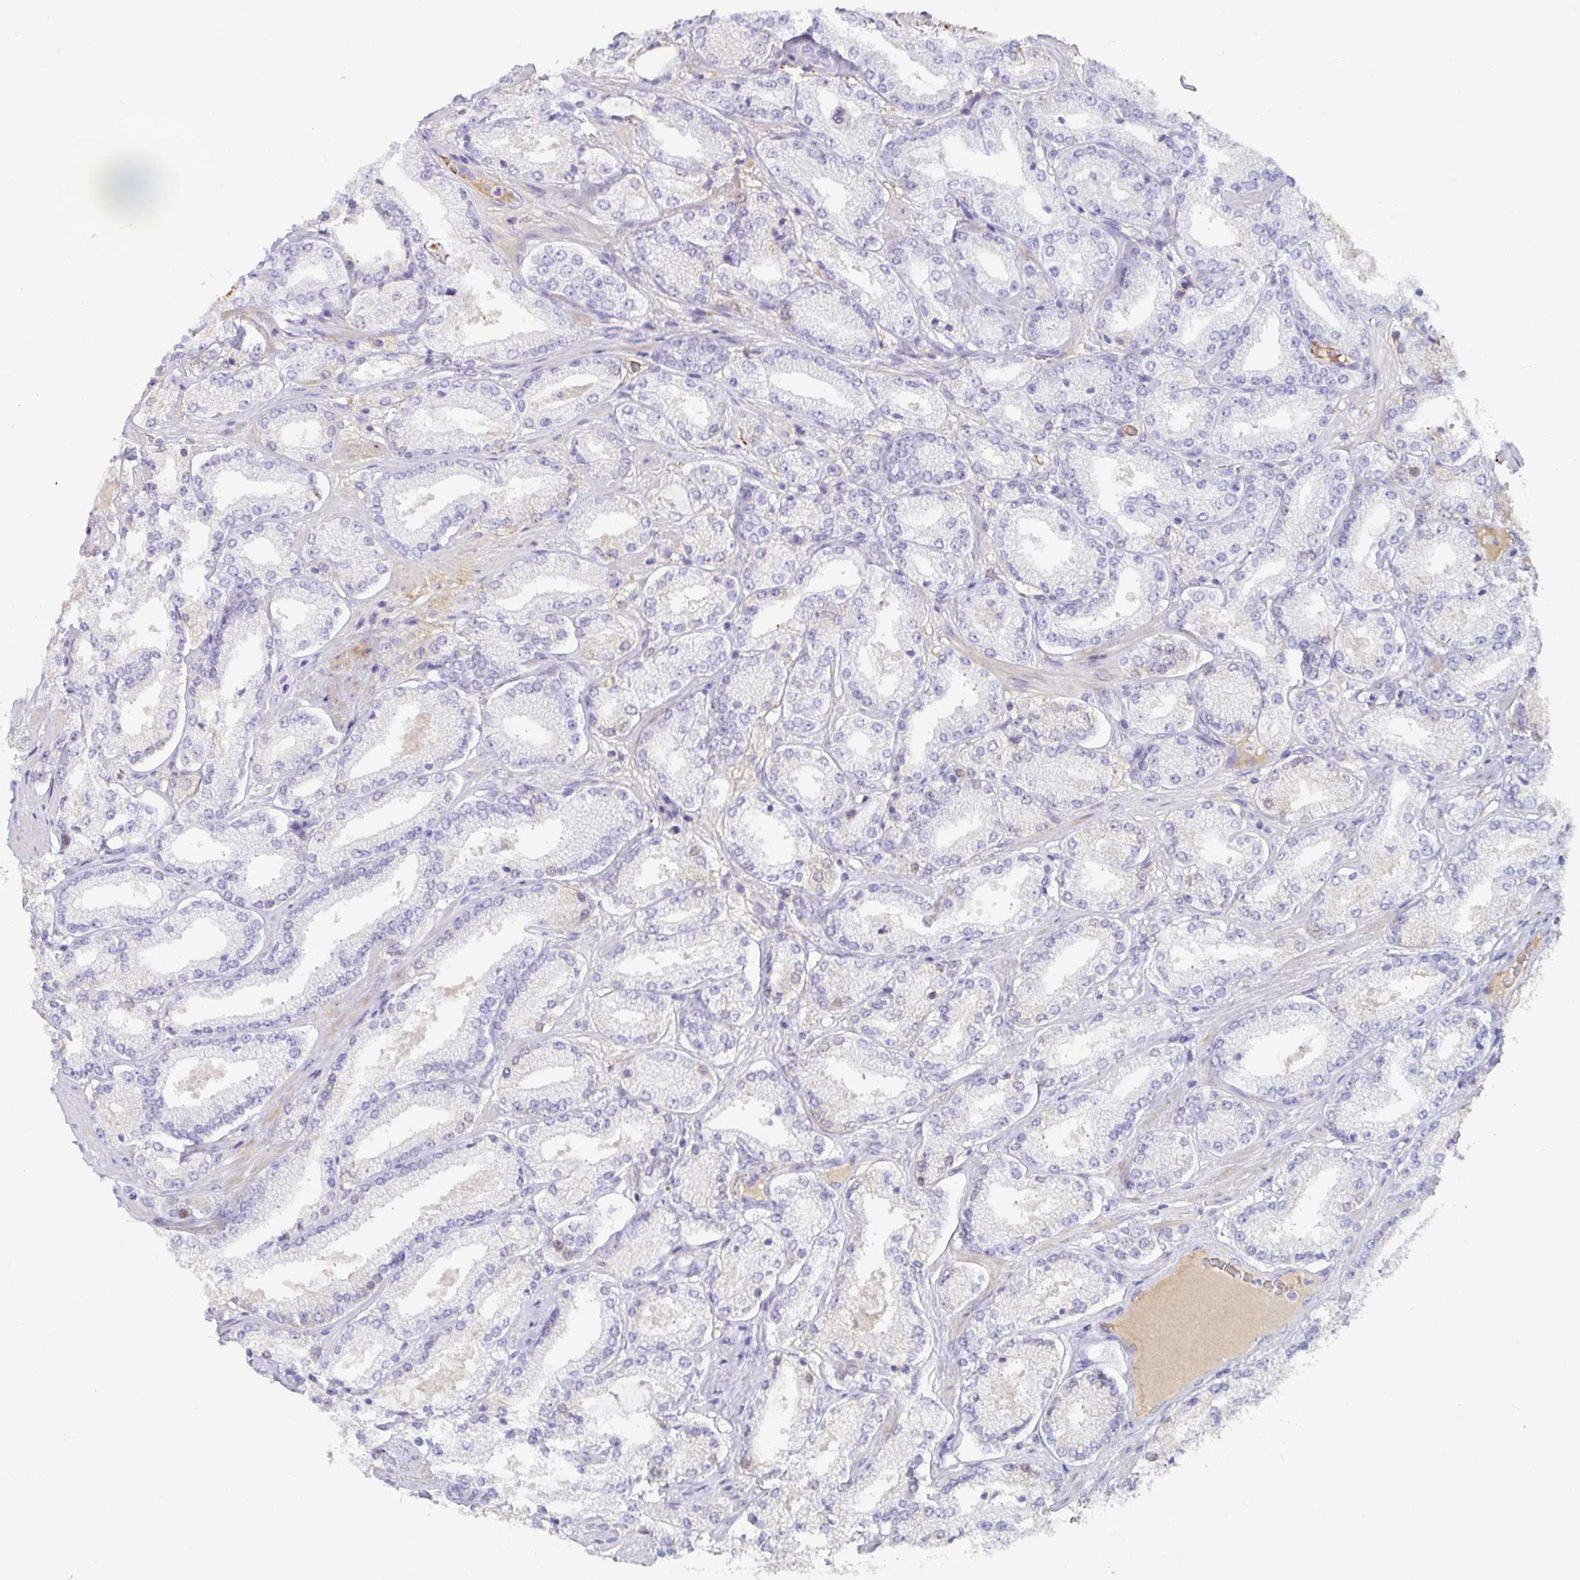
{"staining": {"intensity": "negative", "quantity": "none", "location": "none"}, "tissue": "prostate cancer", "cell_type": "Tumor cells", "image_type": "cancer", "snomed": [{"axis": "morphology", "description": "Adenocarcinoma, High grade"}, {"axis": "topography", "description": "Prostate"}], "caption": "A photomicrograph of human prostate cancer is negative for staining in tumor cells.", "gene": "NPY", "patient": {"sex": "male", "age": 63}}